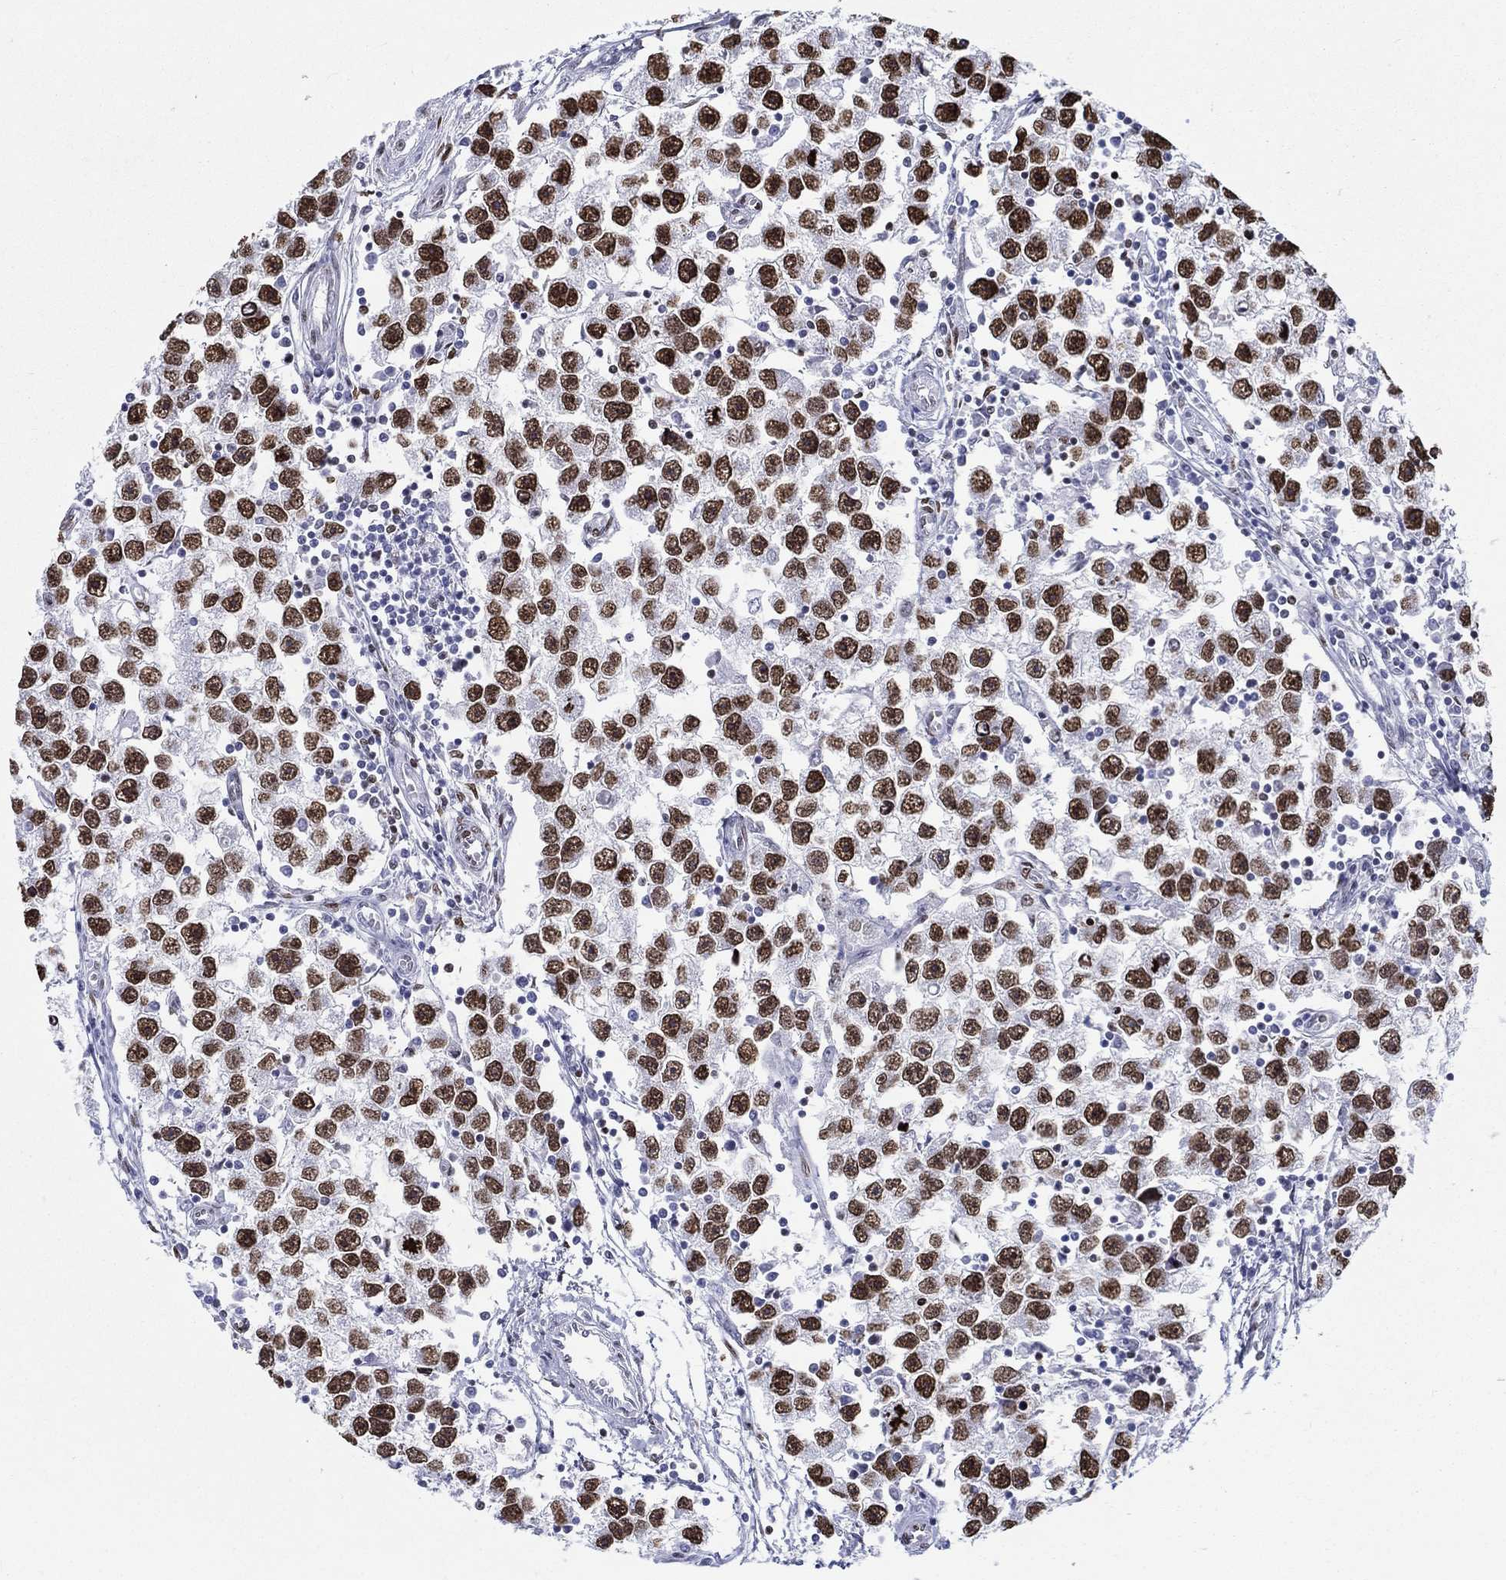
{"staining": {"intensity": "strong", "quantity": ">75%", "location": "nuclear"}, "tissue": "testis cancer", "cell_type": "Tumor cells", "image_type": "cancer", "snomed": [{"axis": "morphology", "description": "Seminoma, NOS"}, {"axis": "topography", "description": "Testis"}], "caption": "An image of seminoma (testis) stained for a protein displays strong nuclear brown staining in tumor cells.", "gene": "H1-1", "patient": {"sex": "male", "age": 30}}